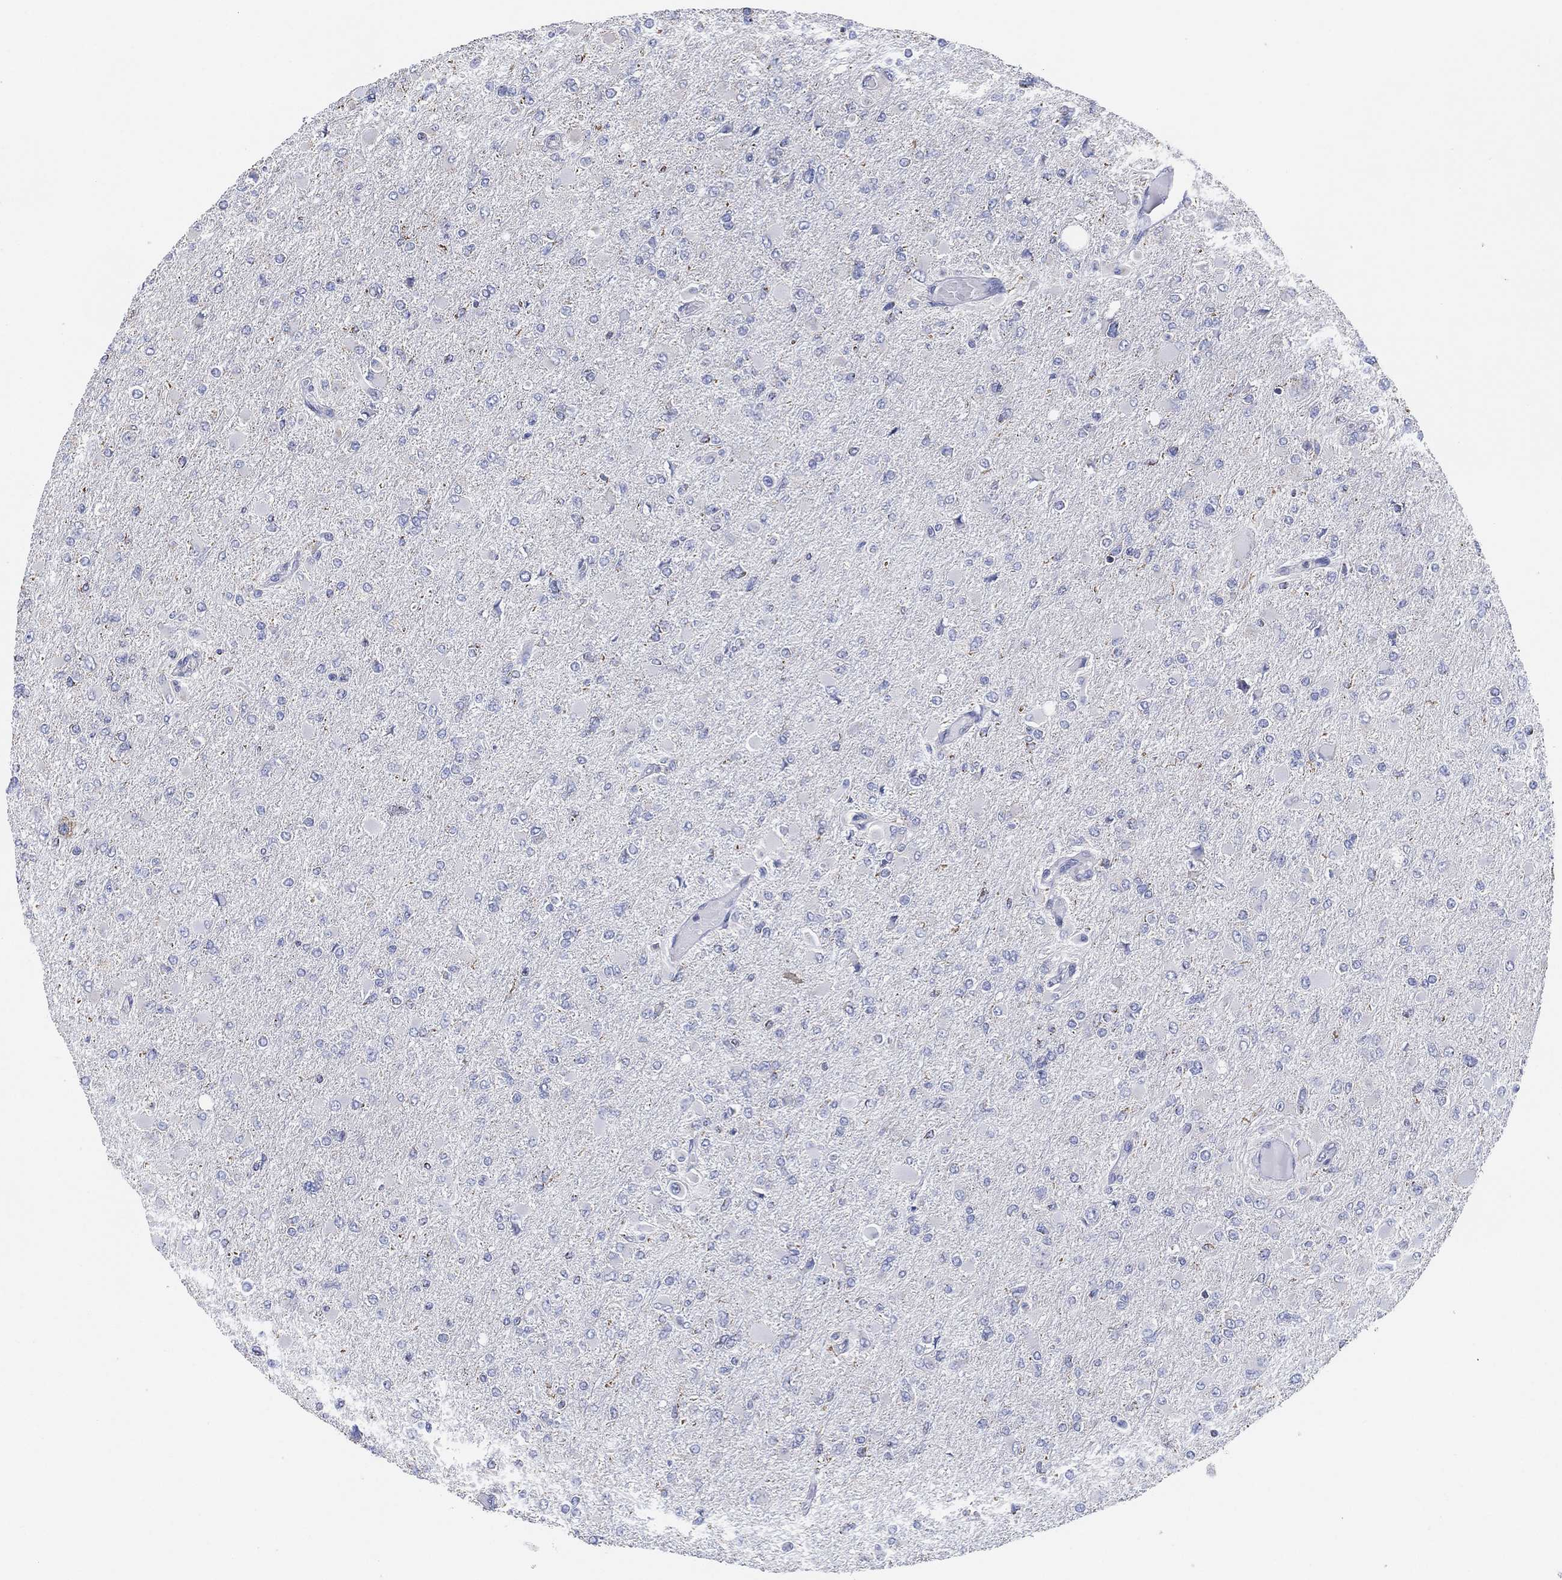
{"staining": {"intensity": "negative", "quantity": "none", "location": "none"}, "tissue": "glioma", "cell_type": "Tumor cells", "image_type": "cancer", "snomed": [{"axis": "morphology", "description": "Glioma, malignant, High grade"}, {"axis": "topography", "description": "Cerebral cortex"}], "caption": "High-grade glioma (malignant) stained for a protein using immunohistochemistry (IHC) reveals no positivity tumor cells.", "gene": "CFTR", "patient": {"sex": "female", "age": 36}}